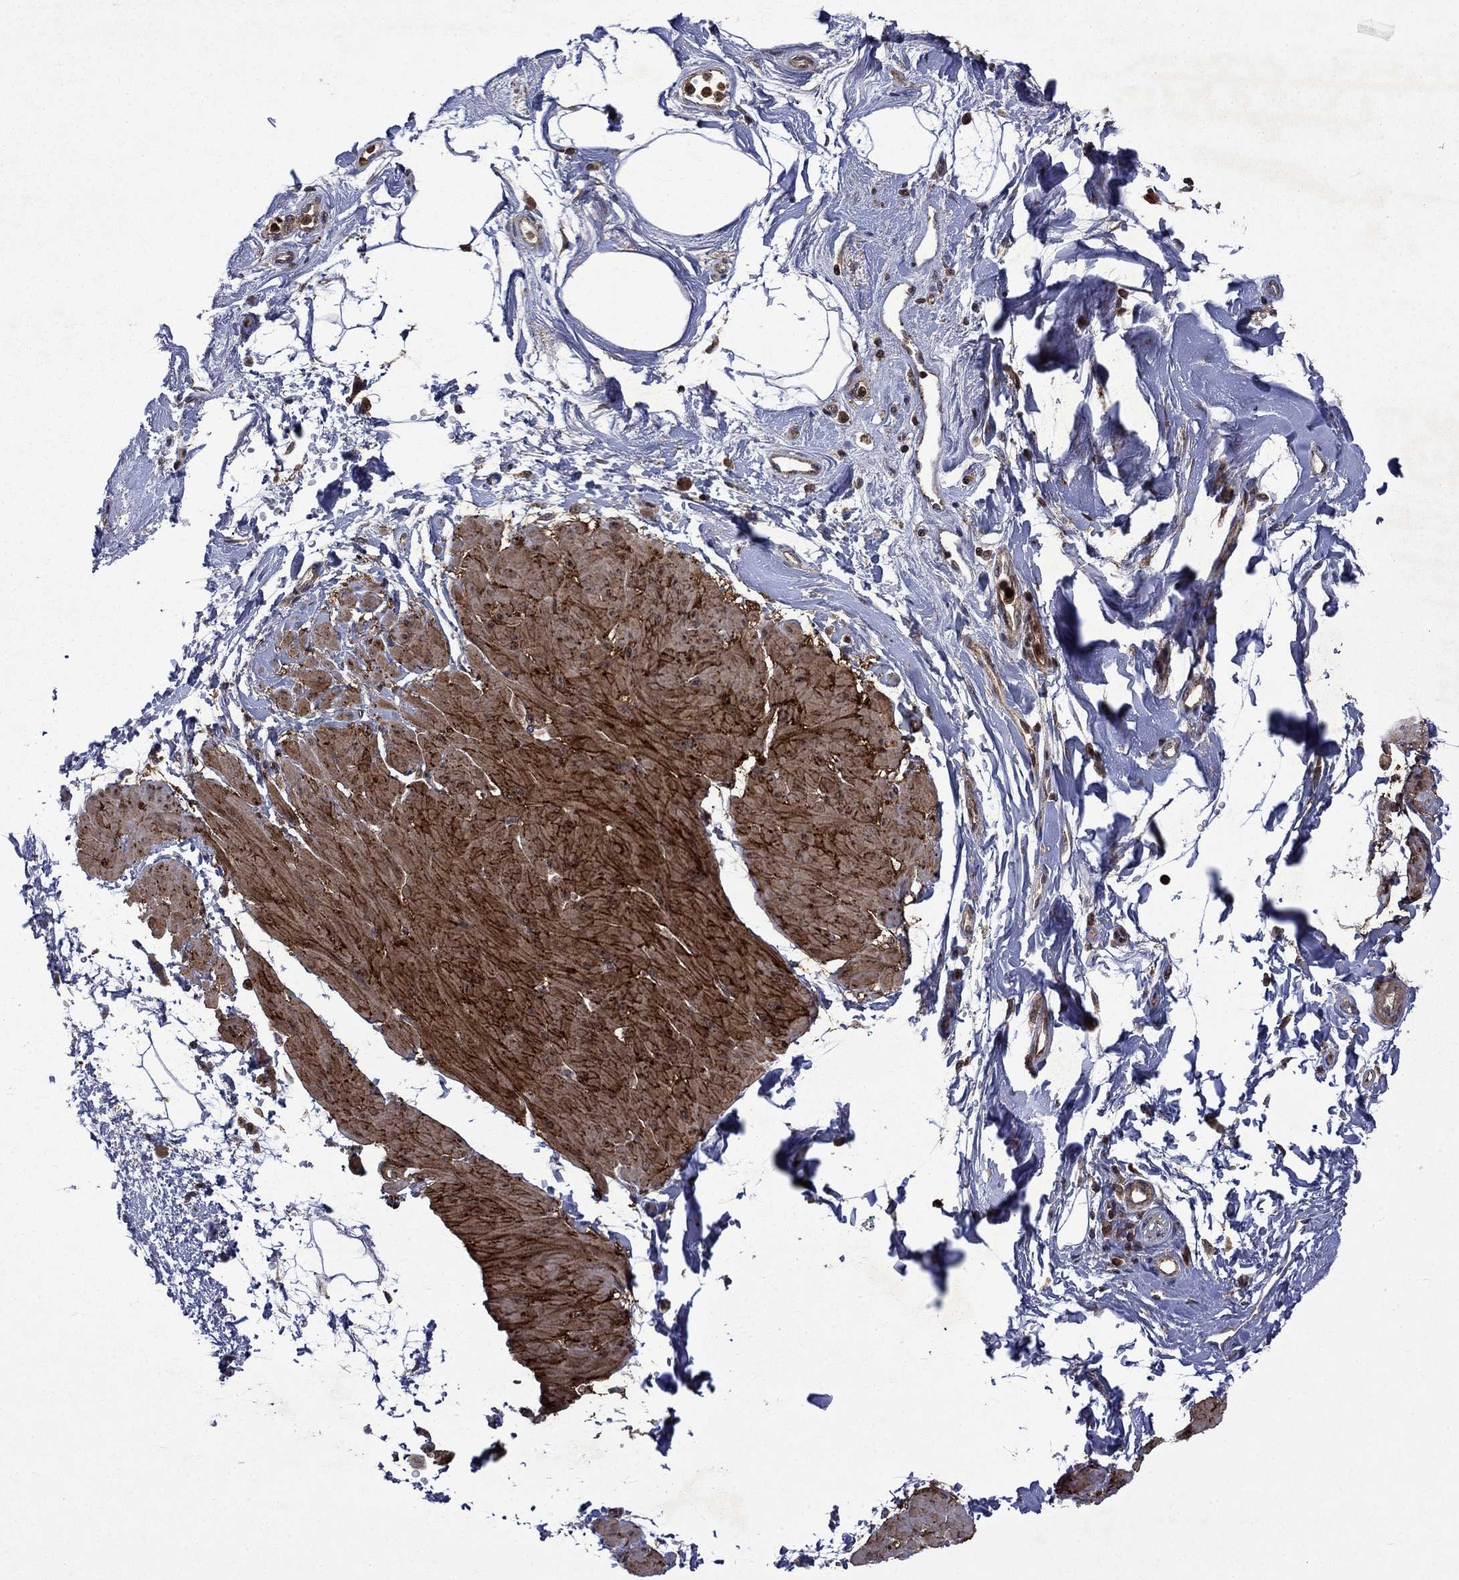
{"staining": {"intensity": "negative", "quantity": "none", "location": "none"}, "tissue": "smooth muscle", "cell_type": "Smooth muscle cells", "image_type": "normal", "snomed": [{"axis": "morphology", "description": "Normal tissue, NOS"}, {"axis": "topography", "description": "Adipose tissue"}, {"axis": "topography", "description": "Smooth muscle"}, {"axis": "topography", "description": "Peripheral nerve tissue"}], "caption": "A histopathology image of human smooth muscle is negative for staining in smooth muscle cells. The staining was performed using DAB (3,3'-diaminobenzidine) to visualize the protein expression in brown, while the nuclei were stained in blue with hematoxylin (Magnification: 20x).", "gene": "TMEM33", "patient": {"sex": "male", "age": 83}}